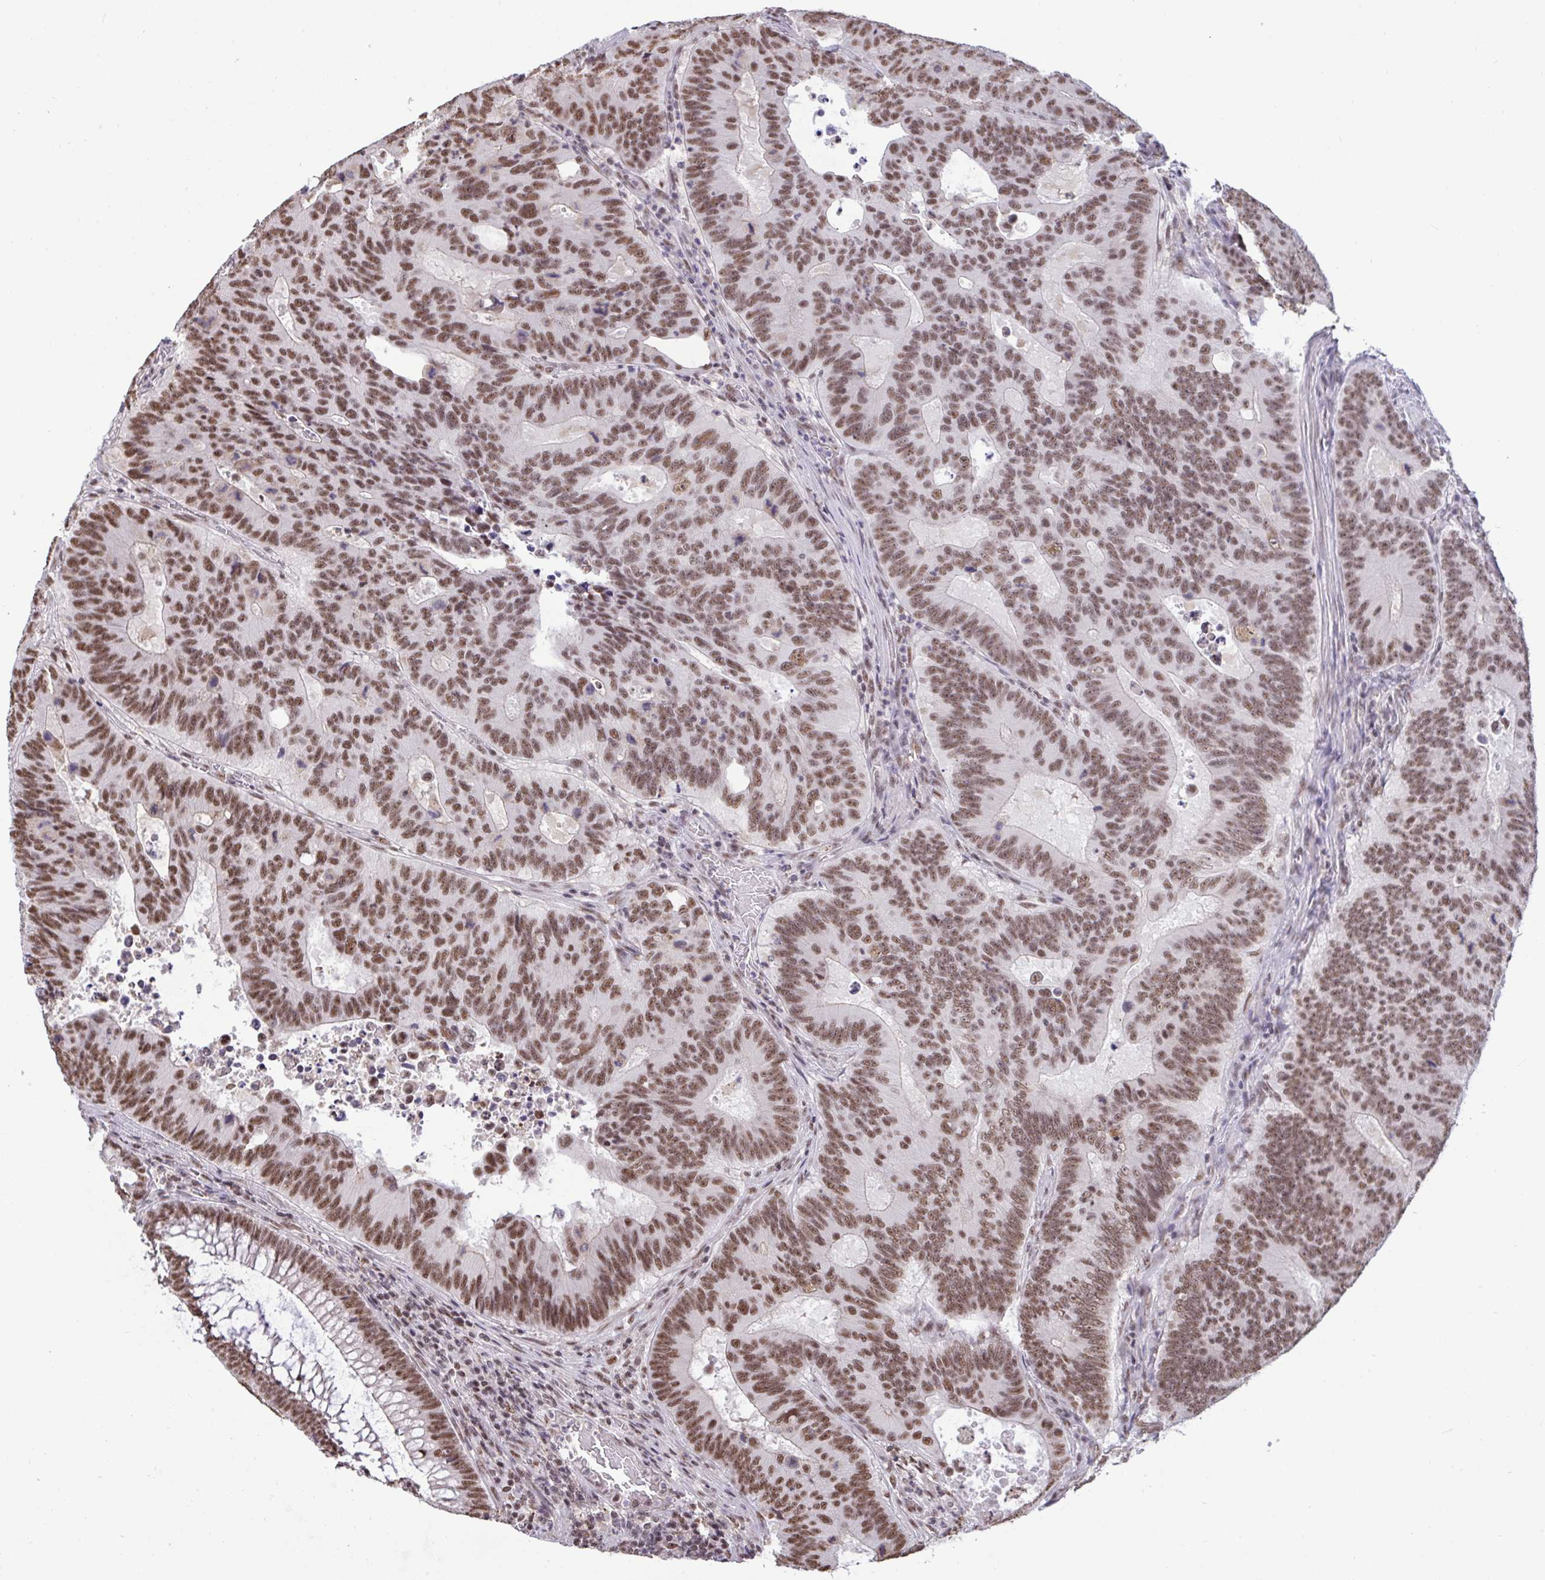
{"staining": {"intensity": "moderate", "quantity": ">75%", "location": "nuclear"}, "tissue": "colorectal cancer", "cell_type": "Tumor cells", "image_type": "cancer", "snomed": [{"axis": "morphology", "description": "Adenocarcinoma, NOS"}, {"axis": "topography", "description": "Colon"}], "caption": "A high-resolution histopathology image shows IHC staining of adenocarcinoma (colorectal), which shows moderate nuclear positivity in about >75% of tumor cells.", "gene": "PUF60", "patient": {"sex": "male", "age": 62}}